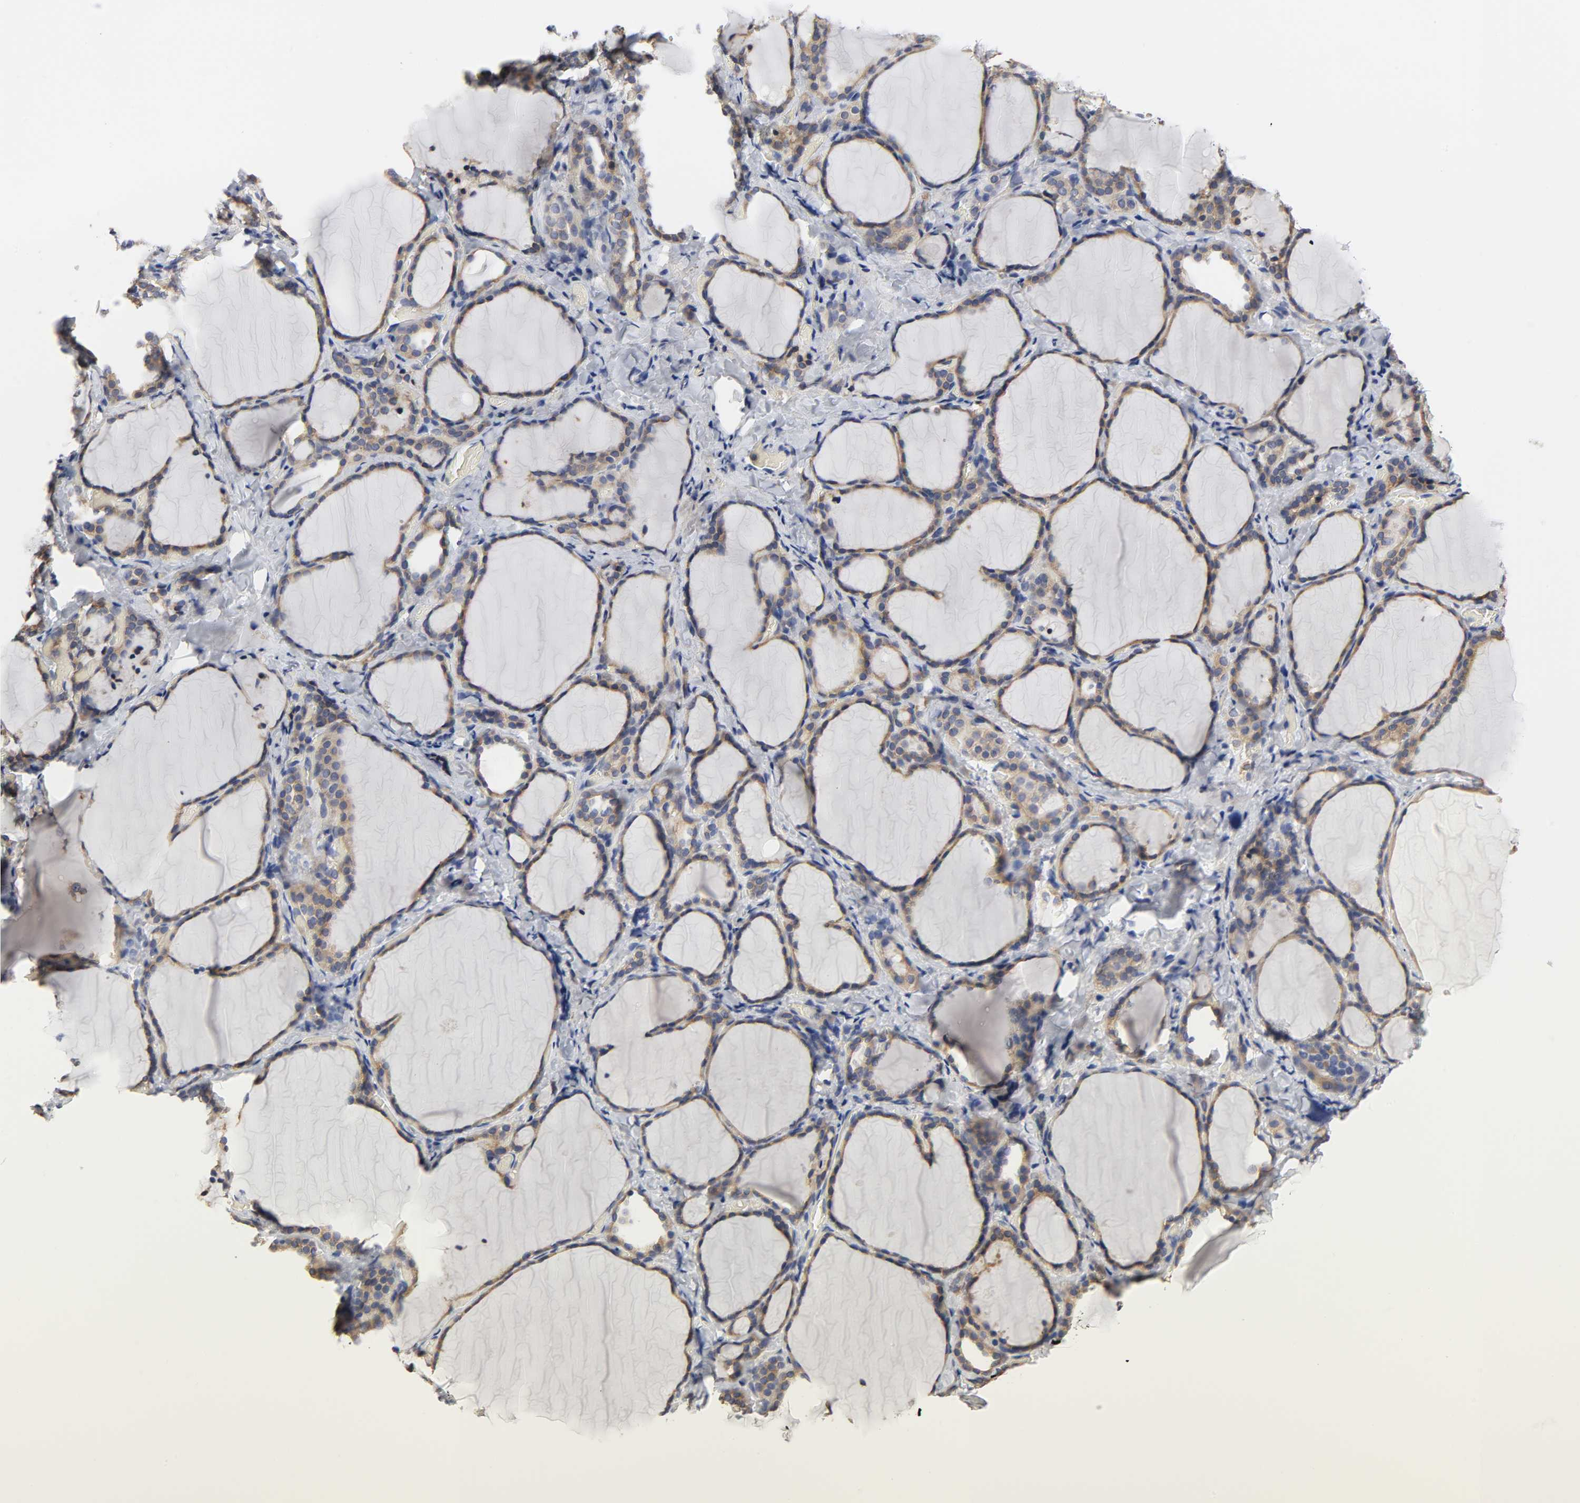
{"staining": {"intensity": "moderate", "quantity": ">75%", "location": "cytoplasmic/membranous"}, "tissue": "thyroid gland", "cell_type": "Glandular cells", "image_type": "normal", "snomed": [{"axis": "morphology", "description": "Normal tissue, NOS"}, {"axis": "morphology", "description": "Papillary adenocarcinoma, NOS"}, {"axis": "topography", "description": "Thyroid gland"}], "caption": "Protein staining exhibits moderate cytoplasmic/membranous positivity in about >75% of glandular cells in normal thyroid gland. (Brightfield microscopy of DAB IHC at high magnification).", "gene": "HCK", "patient": {"sex": "female", "age": 30}}